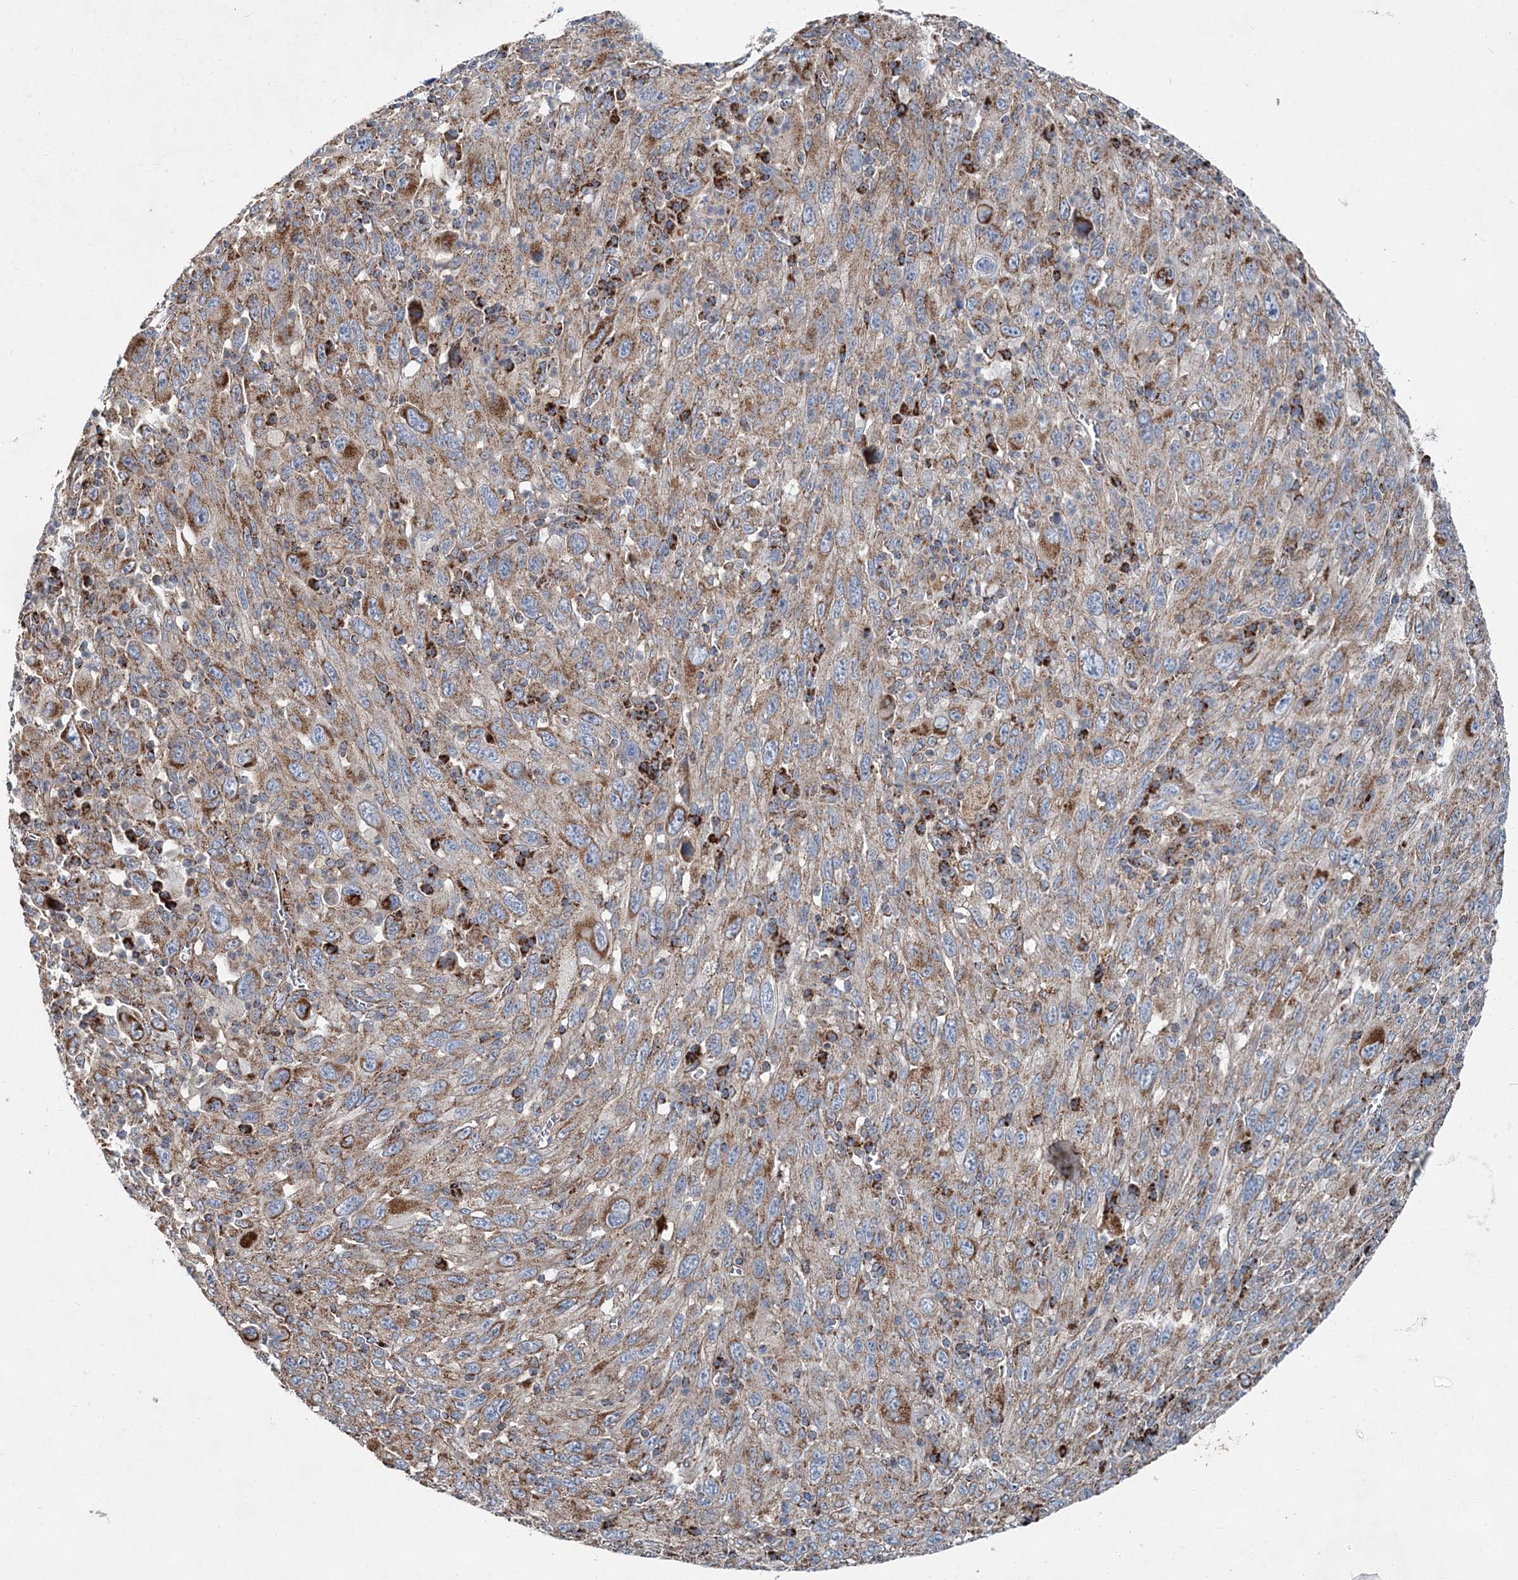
{"staining": {"intensity": "moderate", "quantity": ">75%", "location": "cytoplasmic/membranous"}, "tissue": "melanoma", "cell_type": "Tumor cells", "image_type": "cancer", "snomed": [{"axis": "morphology", "description": "Malignant melanoma, Metastatic site"}, {"axis": "topography", "description": "Skin"}], "caption": "The micrograph exhibits immunohistochemical staining of malignant melanoma (metastatic site). There is moderate cytoplasmic/membranous positivity is seen in approximately >75% of tumor cells. (IHC, brightfield microscopy, high magnification).", "gene": "SPAG16", "patient": {"sex": "female", "age": 56}}